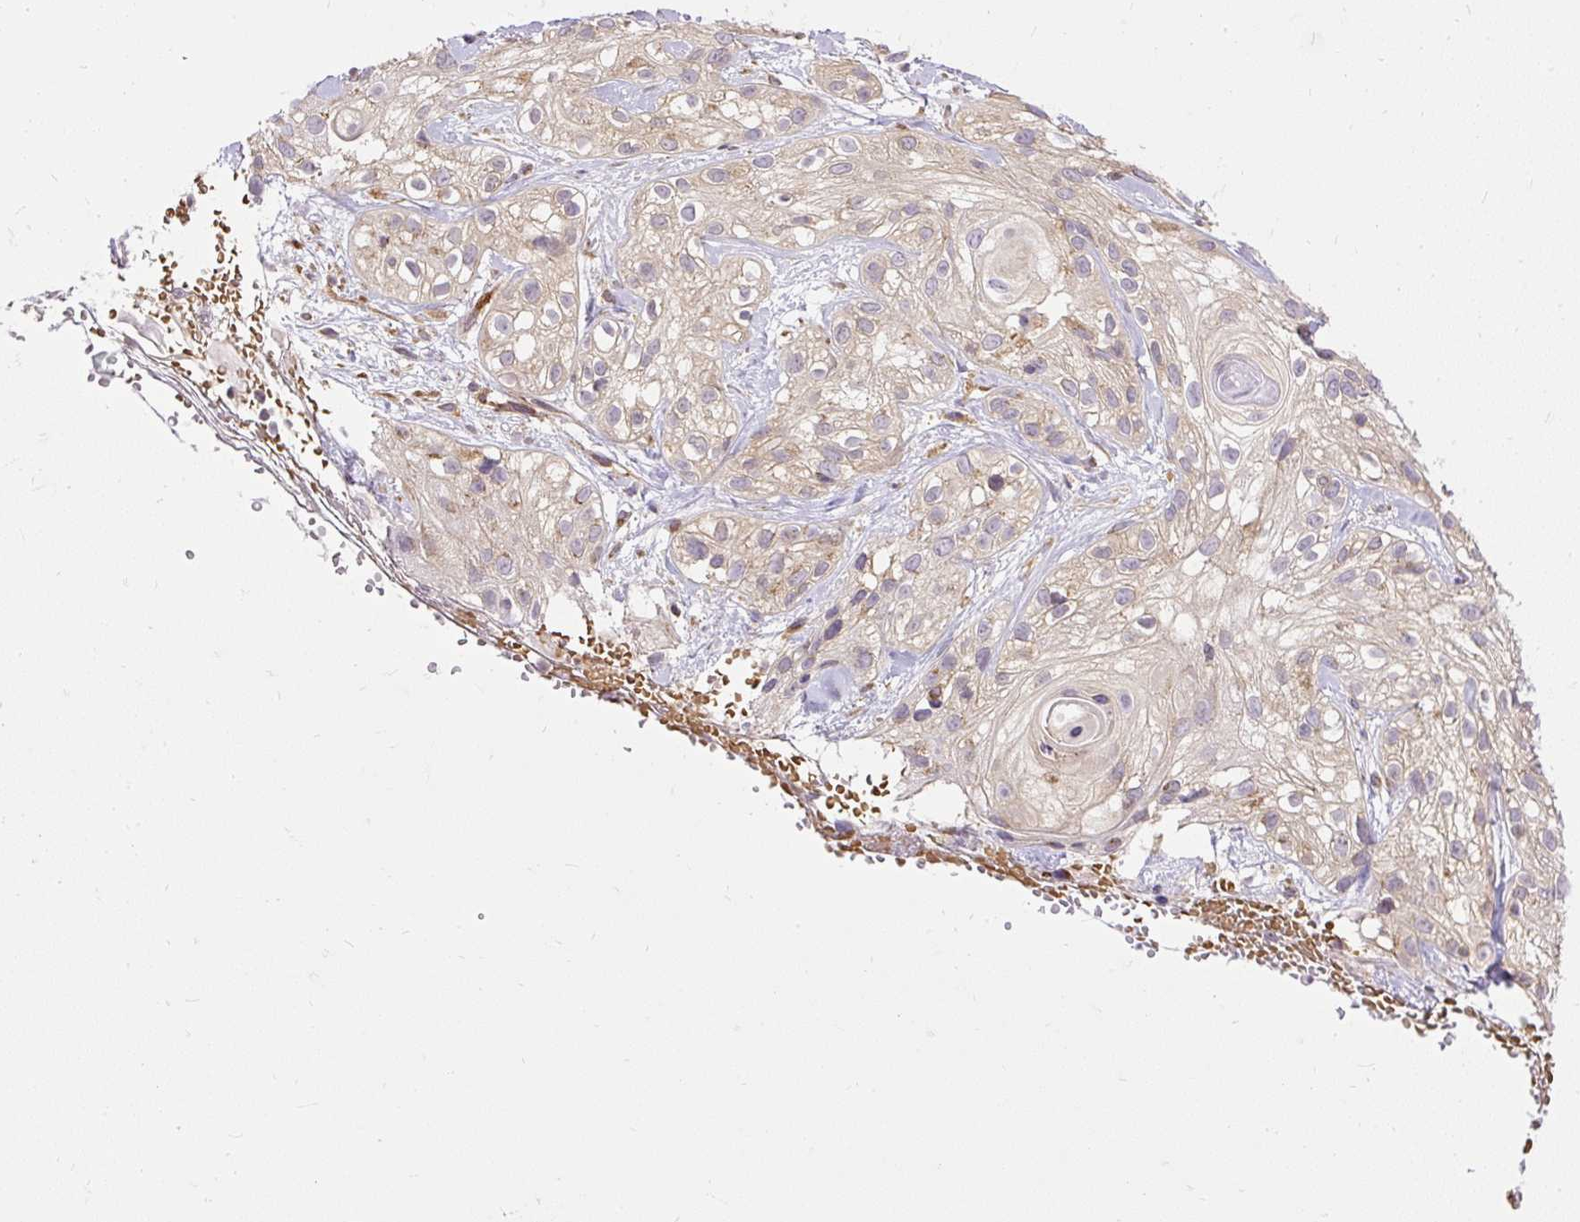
{"staining": {"intensity": "moderate", "quantity": "<25%", "location": "cytoplasmic/membranous"}, "tissue": "skin cancer", "cell_type": "Tumor cells", "image_type": "cancer", "snomed": [{"axis": "morphology", "description": "Squamous cell carcinoma, NOS"}, {"axis": "topography", "description": "Skin"}], "caption": "The immunohistochemical stain highlights moderate cytoplasmic/membranous staining in tumor cells of squamous cell carcinoma (skin) tissue.", "gene": "SMC4", "patient": {"sex": "male", "age": 82}}